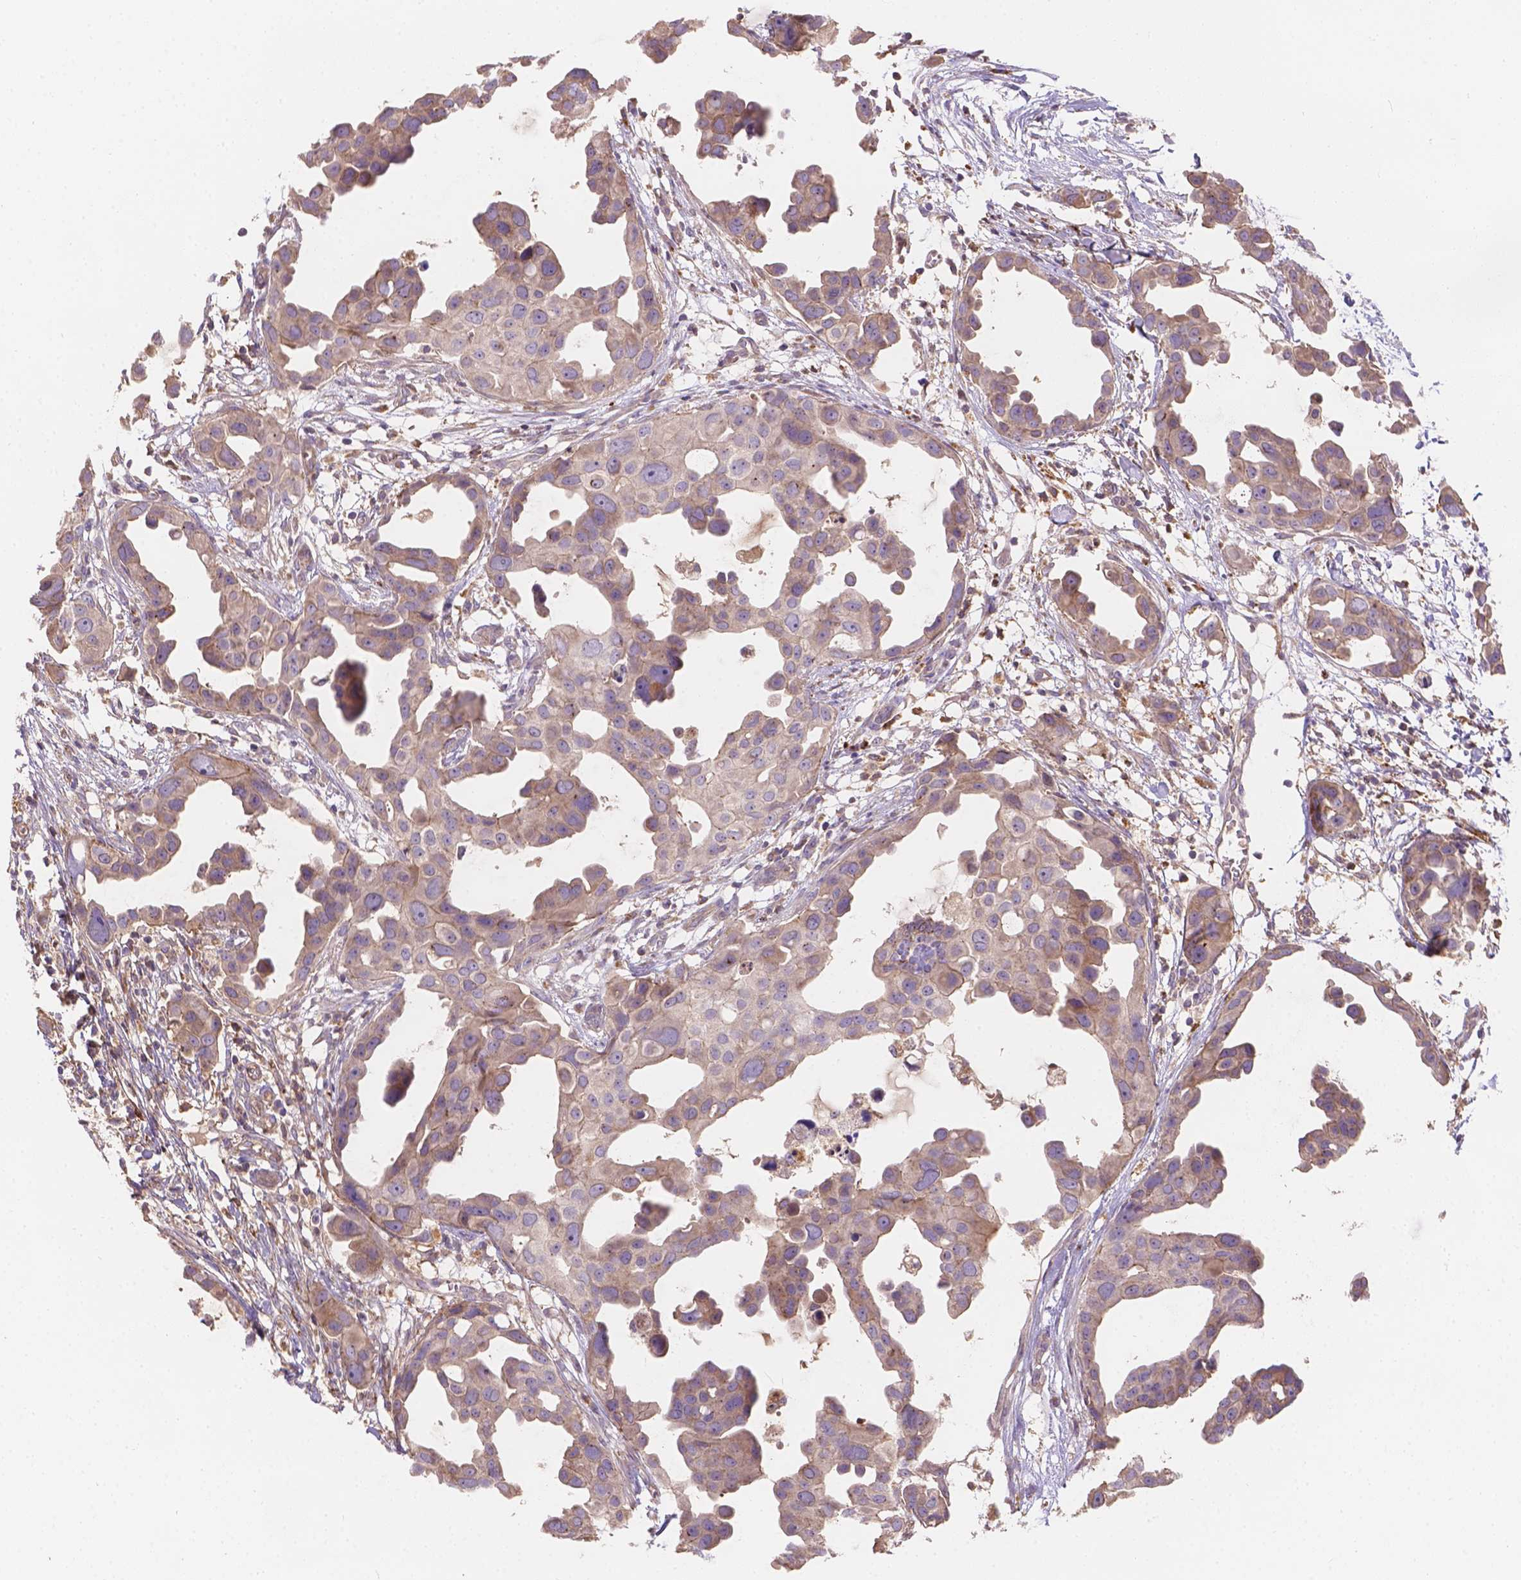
{"staining": {"intensity": "moderate", "quantity": ">75%", "location": "cytoplasmic/membranous"}, "tissue": "breast cancer", "cell_type": "Tumor cells", "image_type": "cancer", "snomed": [{"axis": "morphology", "description": "Duct carcinoma"}, {"axis": "topography", "description": "Breast"}], "caption": "IHC staining of breast cancer (intraductal carcinoma), which displays medium levels of moderate cytoplasmic/membranous positivity in about >75% of tumor cells indicating moderate cytoplasmic/membranous protein staining. The staining was performed using DAB (brown) for protein detection and nuclei were counterstained in hematoxylin (blue).", "gene": "CDK10", "patient": {"sex": "female", "age": 38}}